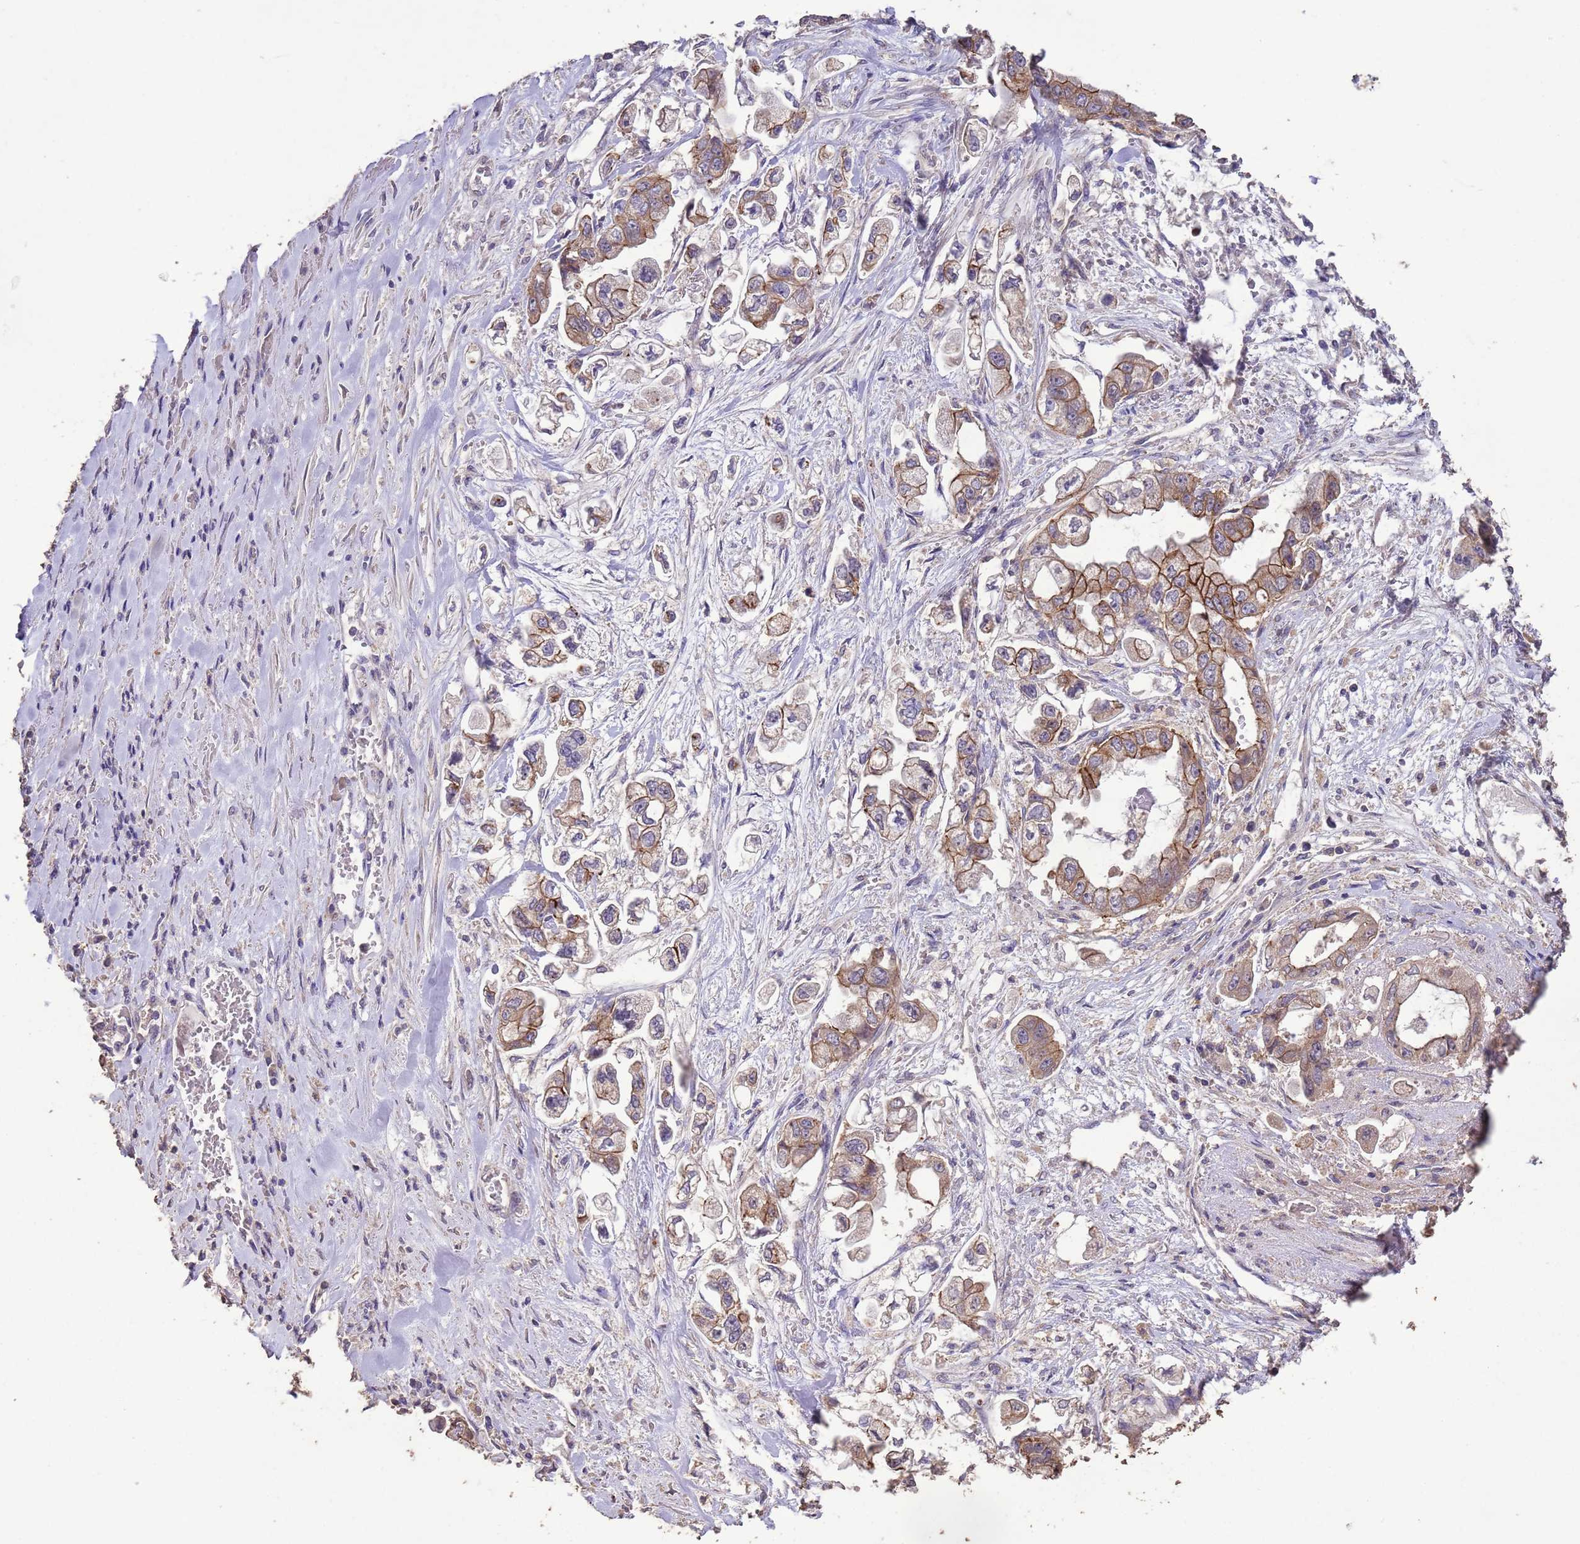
{"staining": {"intensity": "moderate", "quantity": ">75%", "location": "cytoplasmic/membranous"}, "tissue": "stomach cancer", "cell_type": "Tumor cells", "image_type": "cancer", "snomed": [{"axis": "morphology", "description": "Adenocarcinoma, NOS"}, {"axis": "topography", "description": "Stomach"}], "caption": "IHC histopathology image of stomach cancer stained for a protein (brown), which displays medium levels of moderate cytoplasmic/membranous positivity in about >75% of tumor cells.", "gene": "SLC9B2", "patient": {"sex": "male", "age": 62}}